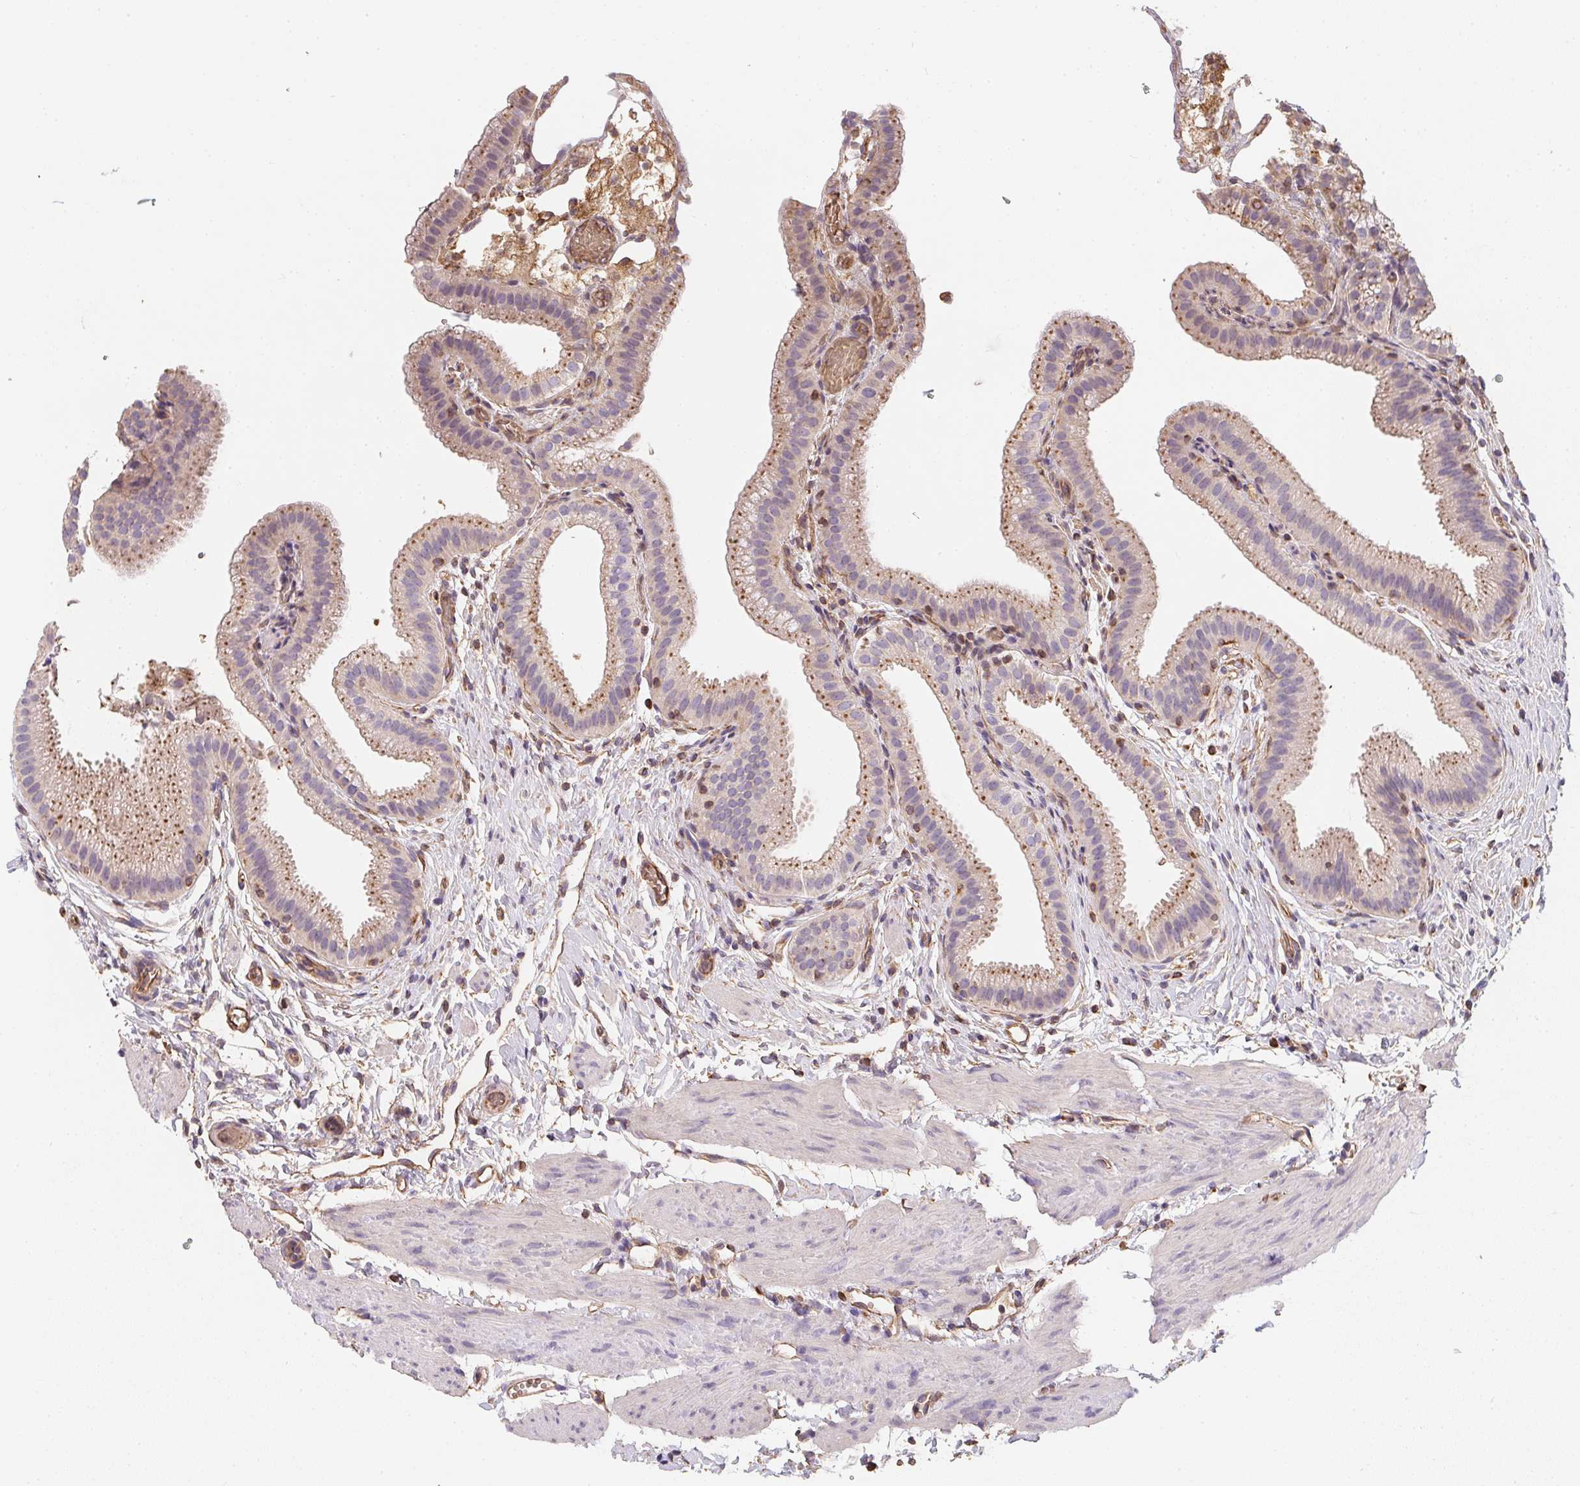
{"staining": {"intensity": "moderate", "quantity": "25%-75%", "location": "cytoplasmic/membranous"}, "tissue": "gallbladder", "cell_type": "Glandular cells", "image_type": "normal", "snomed": [{"axis": "morphology", "description": "Normal tissue, NOS"}, {"axis": "topography", "description": "Gallbladder"}], "caption": "Human gallbladder stained for a protein (brown) shows moderate cytoplasmic/membranous positive expression in about 25%-75% of glandular cells.", "gene": "TBKBP1", "patient": {"sex": "female", "age": 63}}